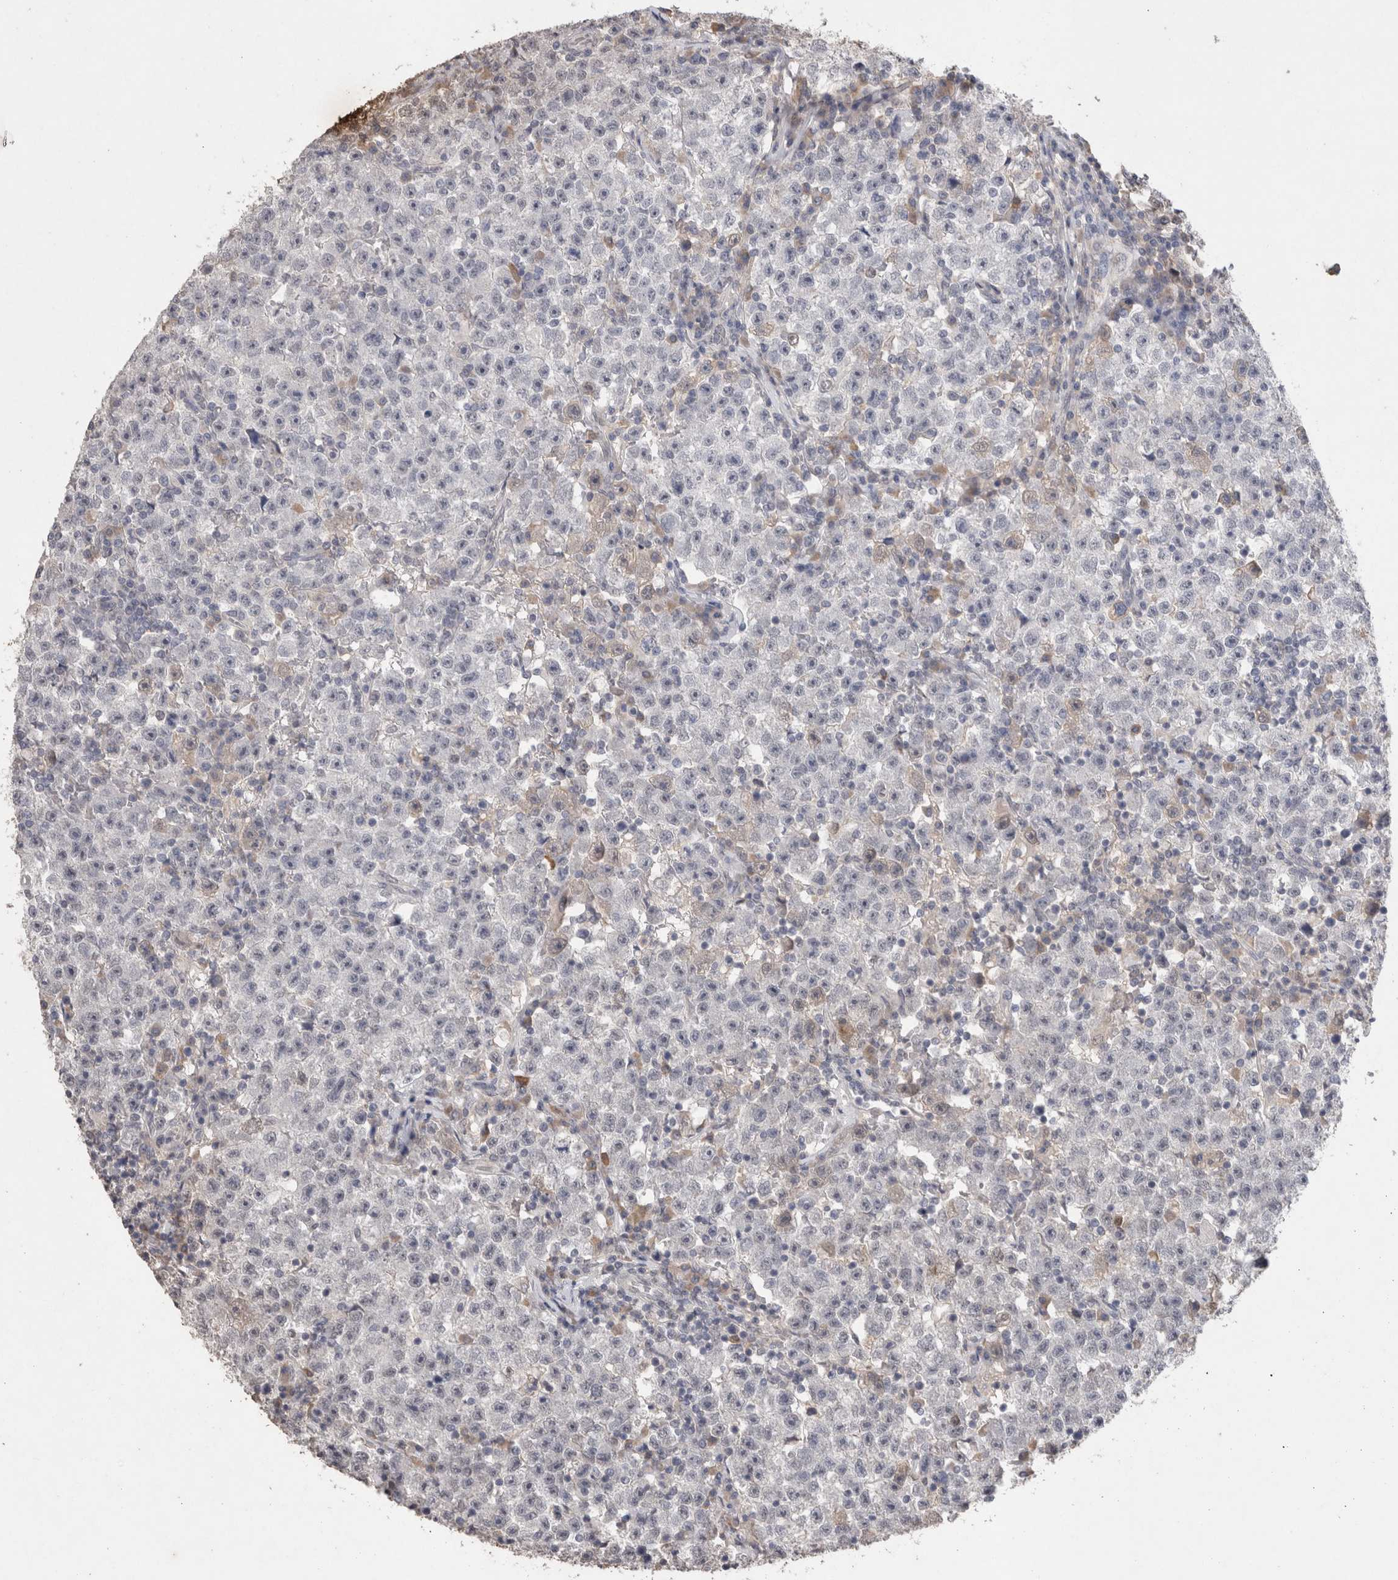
{"staining": {"intensity": "negative", "quantity": "none", "location": "none"}, "tissue": "testis cancer", "cell_type": "Tumor cells", "image_type": "cancer", "snomed": [{"axis": "morphology", "description": "Seminoma, NOS"}, {"axis": "topography", "description": "Testis"}], "caption": "Immunohistochemistry (IHC) of human seminoma (testis) shows no staining in tumor cells.", "gene": "CDH13", "patient": {"sex": "male", "age": 22}}